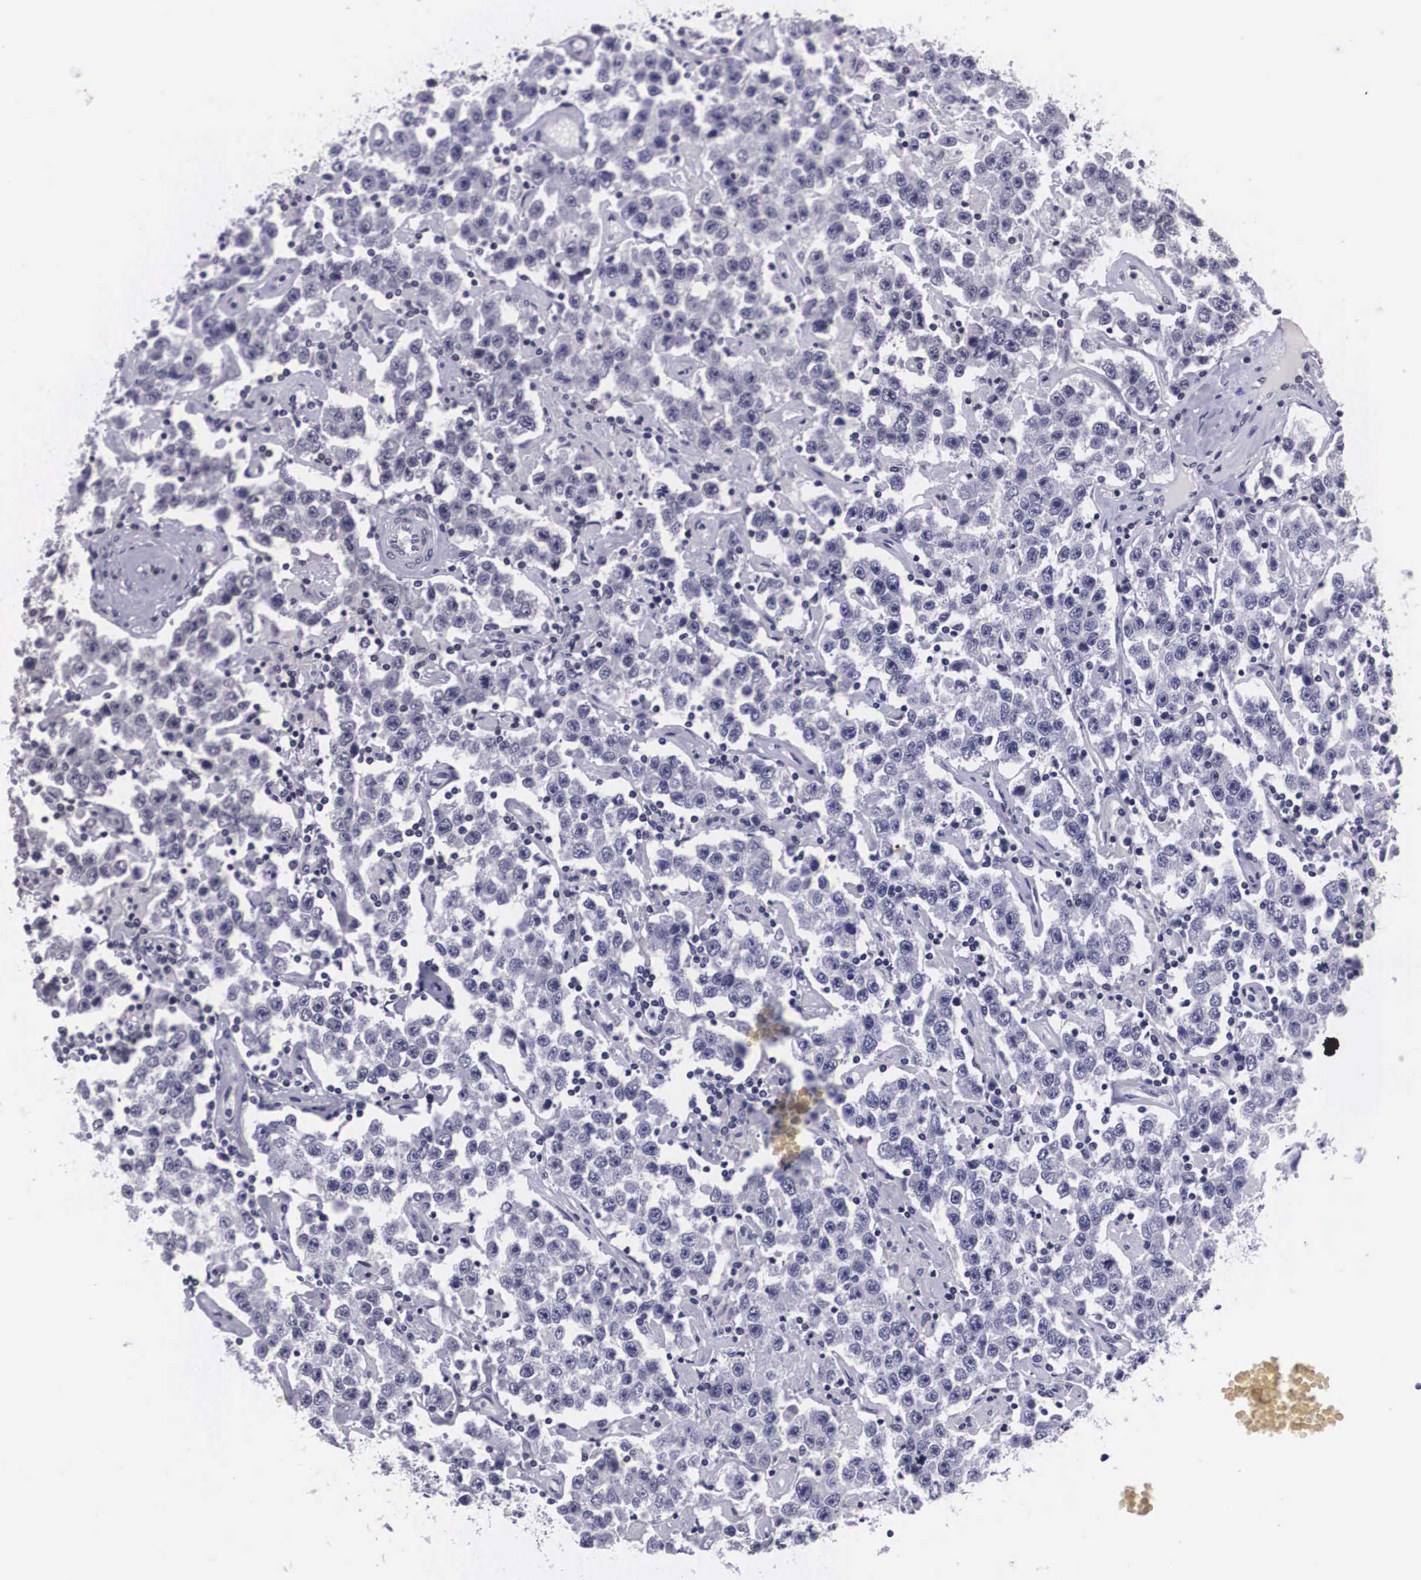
{"staining": {"intensity": "negative", "quantity": "none", "location": "none"}, "tissue": "testis cancer", "cell_type": "Tumor cells", "image_type": "cancer", "snomed": [{"axis": "morphology", "description": "Seminoma, NOS"}, {"axis": "topography", "description": "Testis"}], "caption": "Tumor cells show no significant expression in testis seminoma. (Stains: DAB (3,3'-diaminobenzidine) immunohistochemistry (IHC) with hematoxylin counter stain, Microscopy: brightfield microscopy at high magnification).", "gene": "C22orf31", "patient": {"sex": "male", "age": 52}}